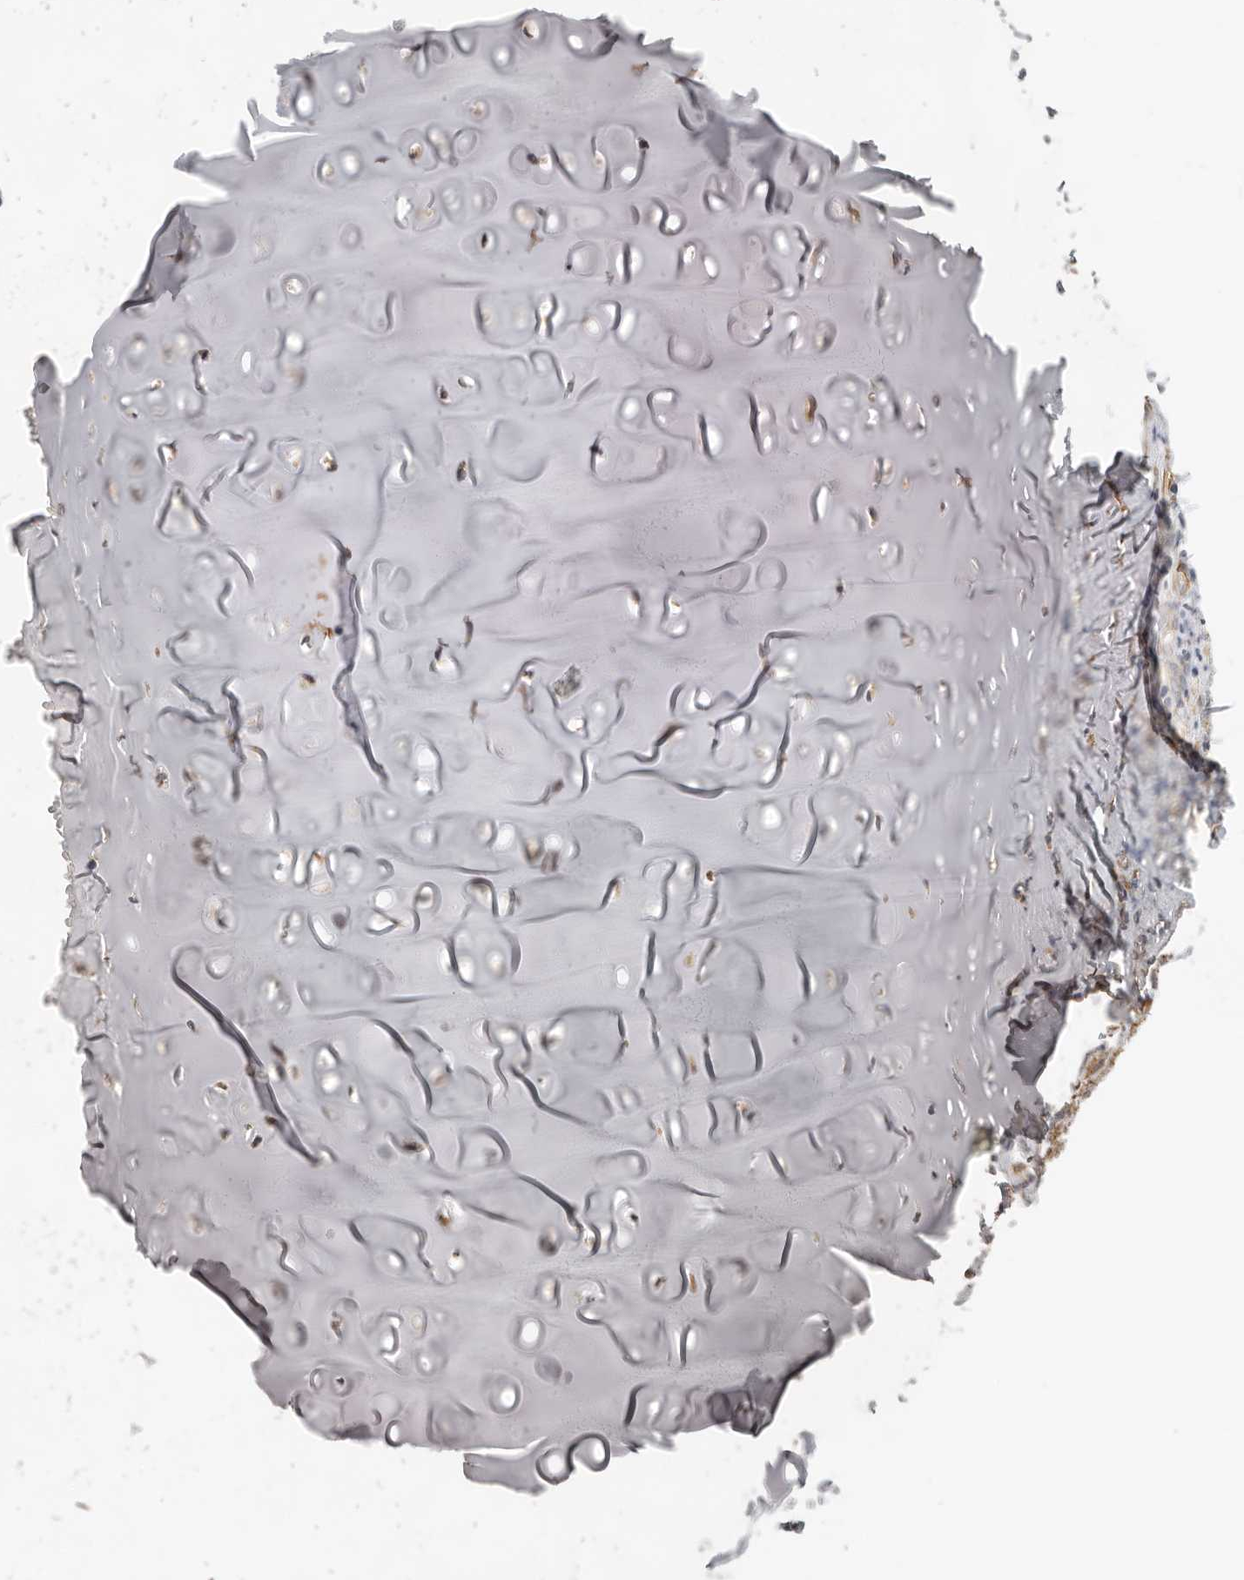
{"staining": {"intensity": "negative", "quantity": "none", "location": "none"}, "tissue": "adipose tissue", "cell_type": "Adipocytes", "image_type": "normal", "snomed": [{"axis": "morphology", "description": "Normal tissue, NOS"}, {"axis": "morphology", "description": "Basal cell carcinoma"}, {"axis": "topography", "description": "Cartilage tissue"}, {"axis": "topography", "description": "Nasopharynx"}, {"axis": "topography", "description": "Oral tissue"}], "caption": "A high-resolution histopathology image shows immunohistochemistry staining of benign adipose tissue, which demonstrates no significant positivity in adipocytes. Nuclei are stained in blue.", "gene": "RABAC1", "patient": {"sex": "female", "age": 77}}